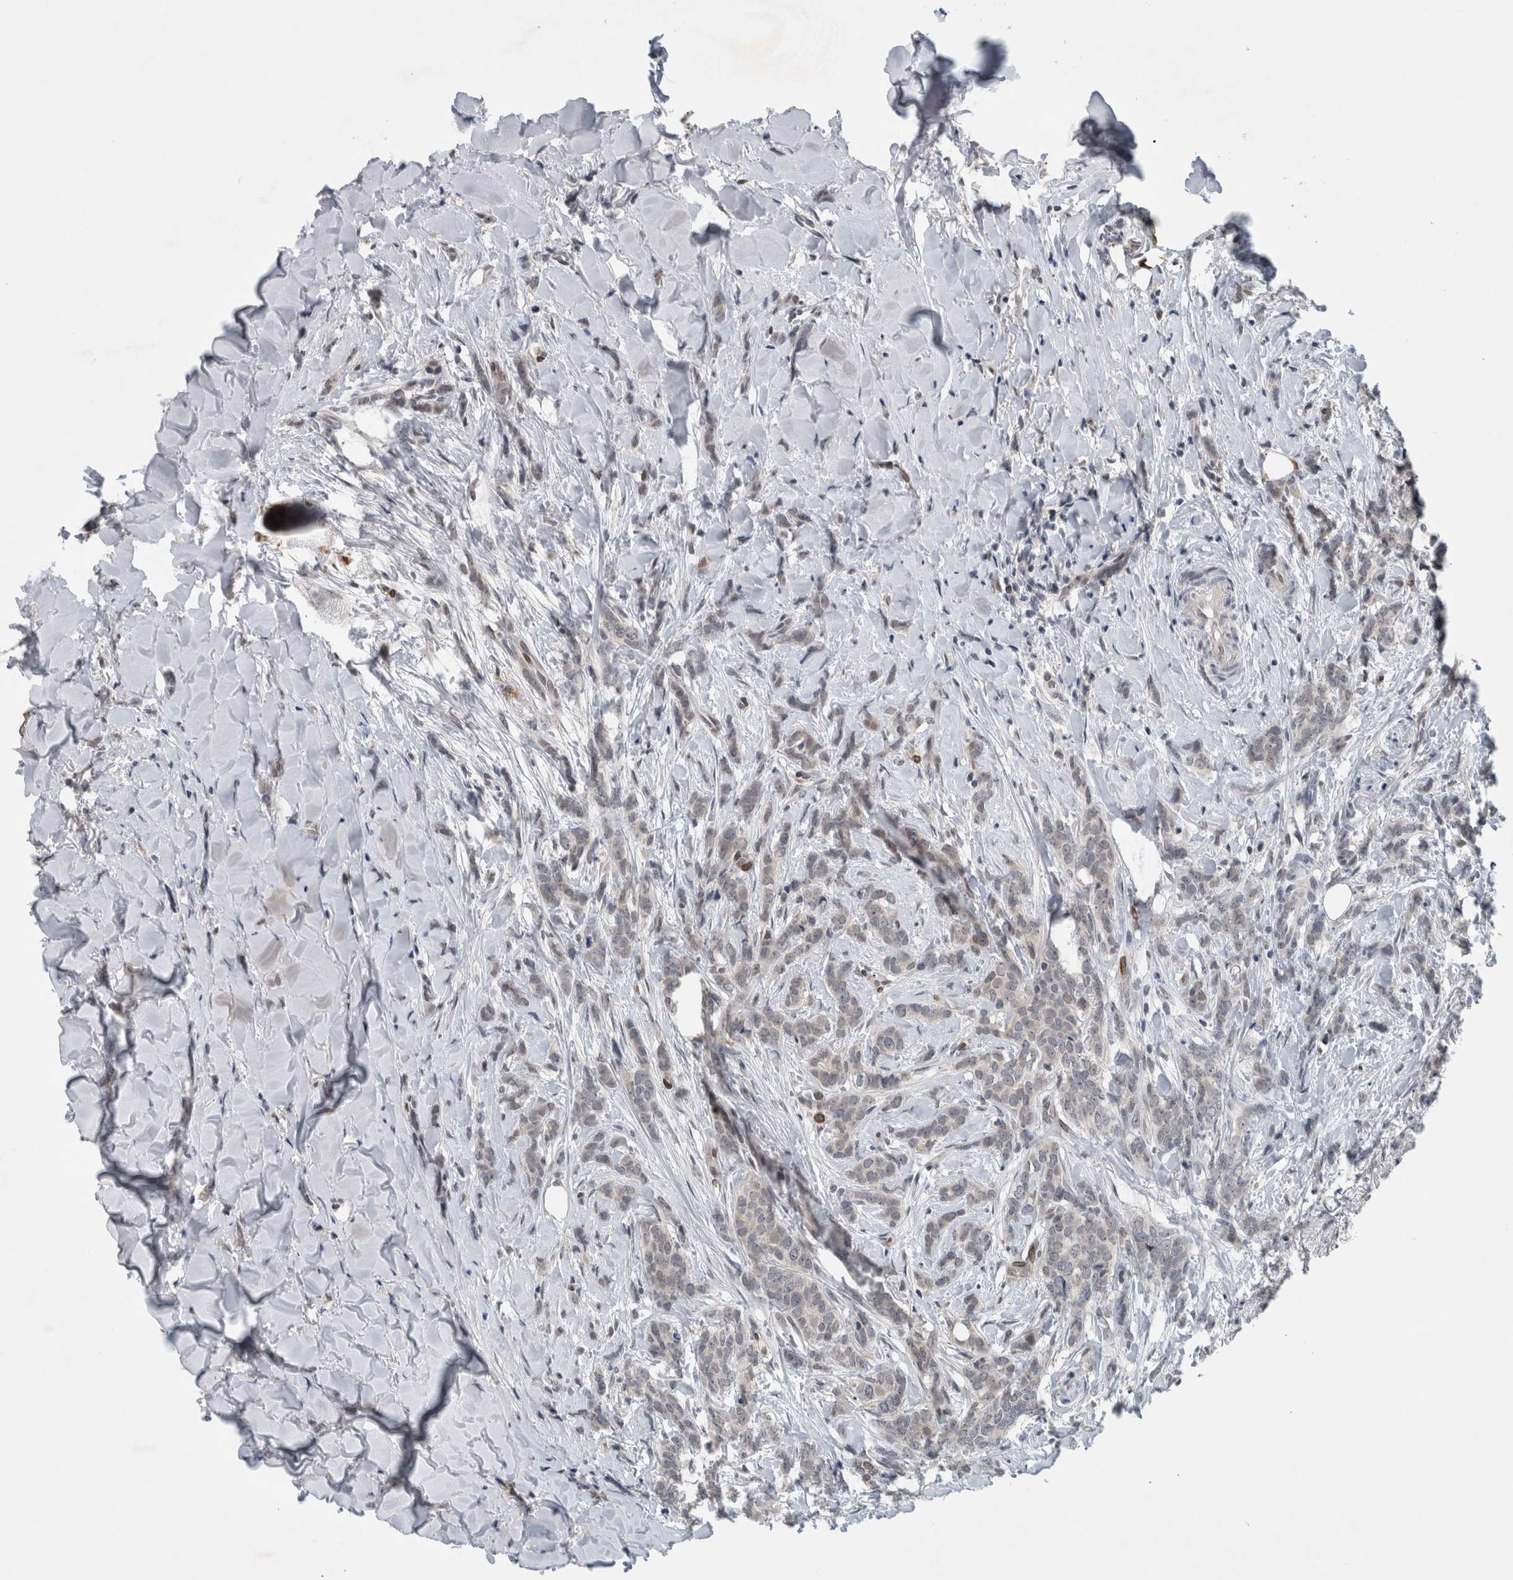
{"staining": {"intensity": "negative", "quantity": "none", "location": "none"}, "tissue": "breast cancer", "cell_type": "Tumor cells", "image_type": "cancer", "snomed": [{"axis": "morphology", "description": "Lobular carcinoma"}, {"axis": "topography", "description": "Skin"}, {"axis": "topography", "description": "Breast"}], "caption": "Breast lobular carcinoma was stained to show a protein in brown. There is no significant positivity in tumor cells. (DAB immunohistochemistry with hematoxylin counter stain).", "gene": "PRXL2A", "patient": {"sex": "female", "age": 46}}